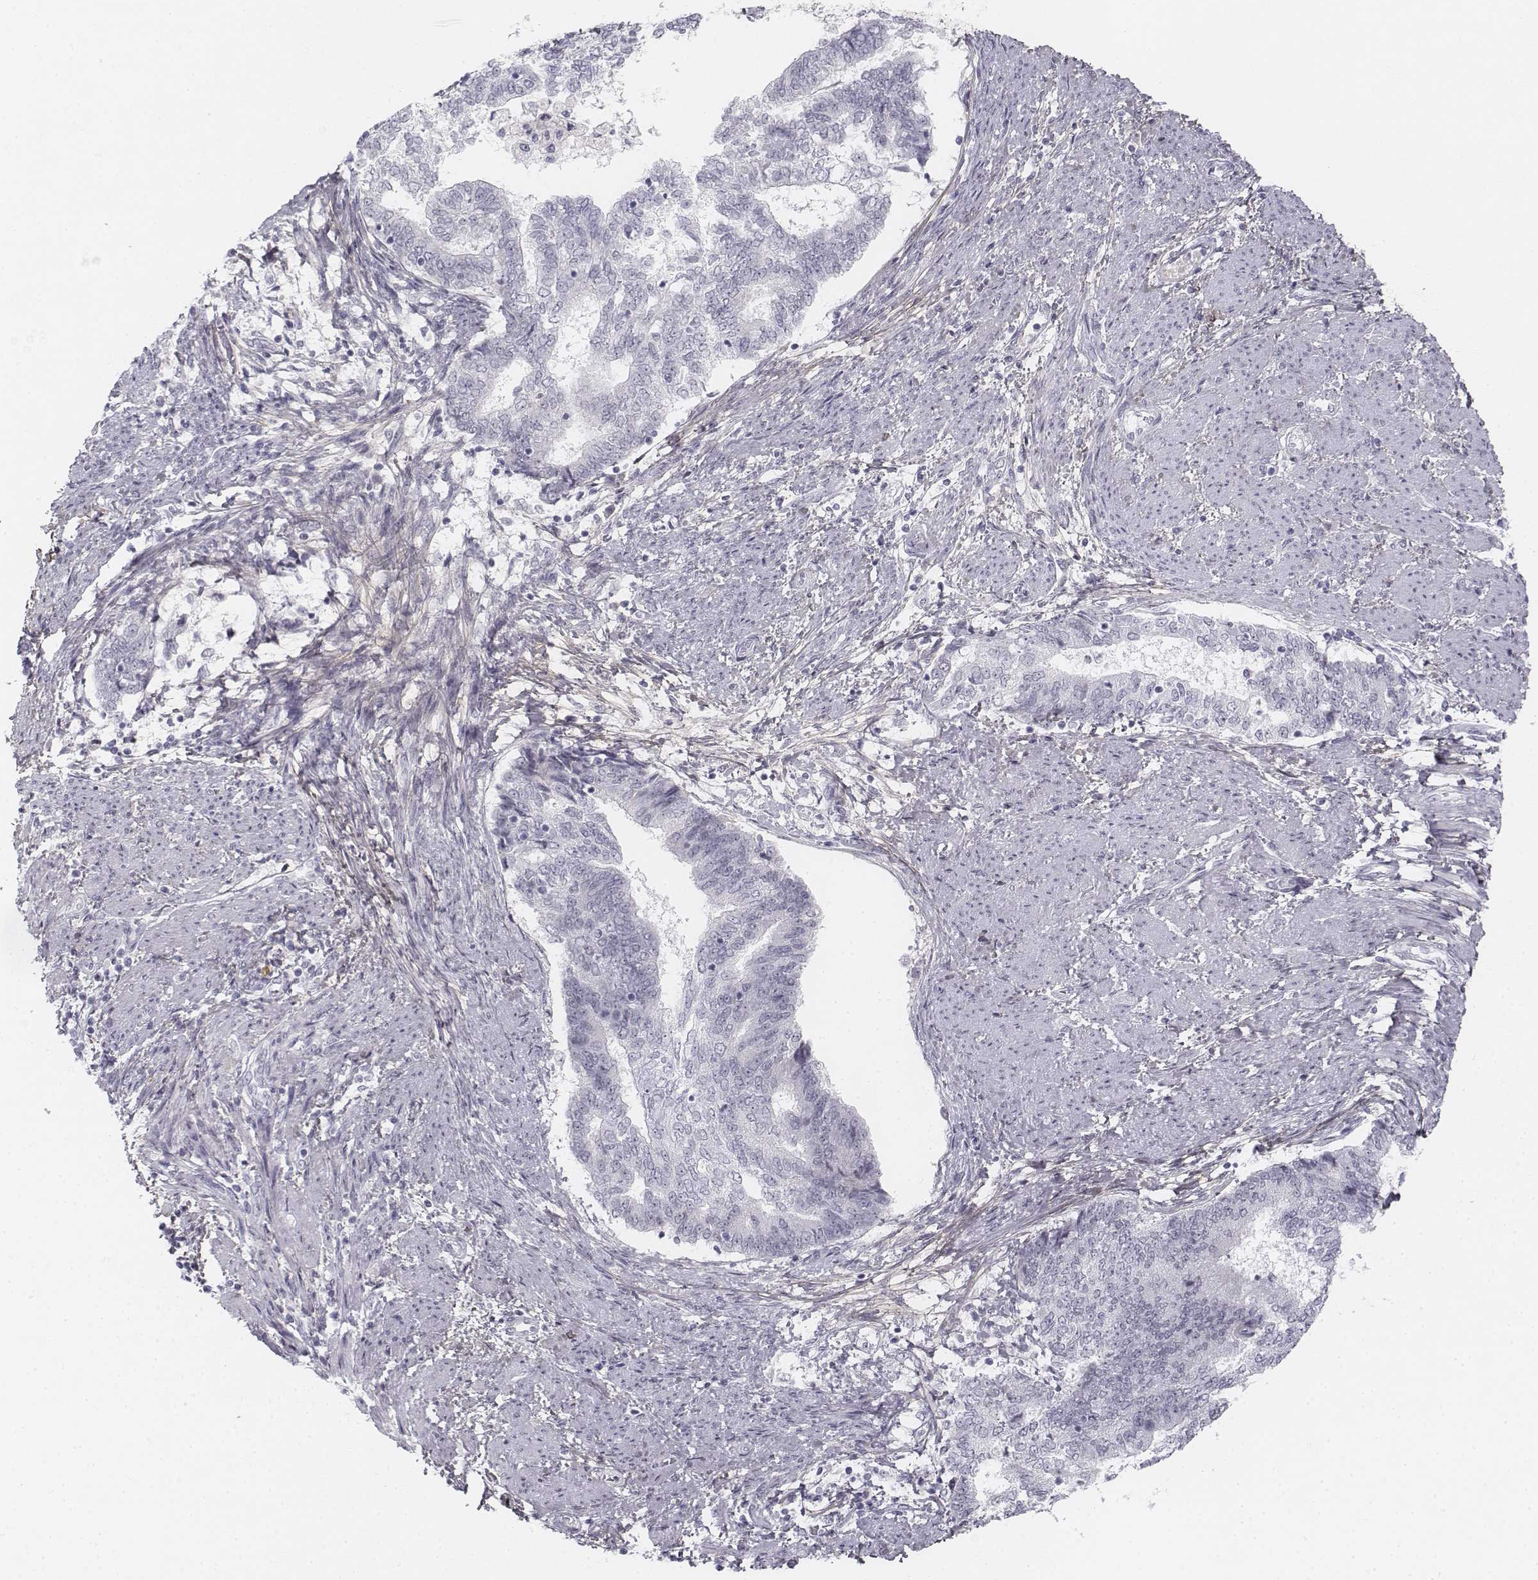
{"staining": {"intensity": "strong", "quantity": "<25%", "location": "cytoplasmic/membranous"}, "tissue": "endometrial cancer", "cell_type": "Tumor cells", "image_type": "cancer", "snomed": [{"axis": "morphology", "description": "Adenocarcinoma, NOS"}, {"axis": "topography", "description": "Endometrium"}], "caption": "DAB immunohistochemical staining of endometrial cancer (adenocarcinoma) demonstrates strong cytoplasmic/membranous protein positivity in about <25% of tumor cells. (brown staining indicates protein expression, while blue staining denotes nuclei).", "gene": "KRT84", "patient": {"sex": "female", "age": 65}}